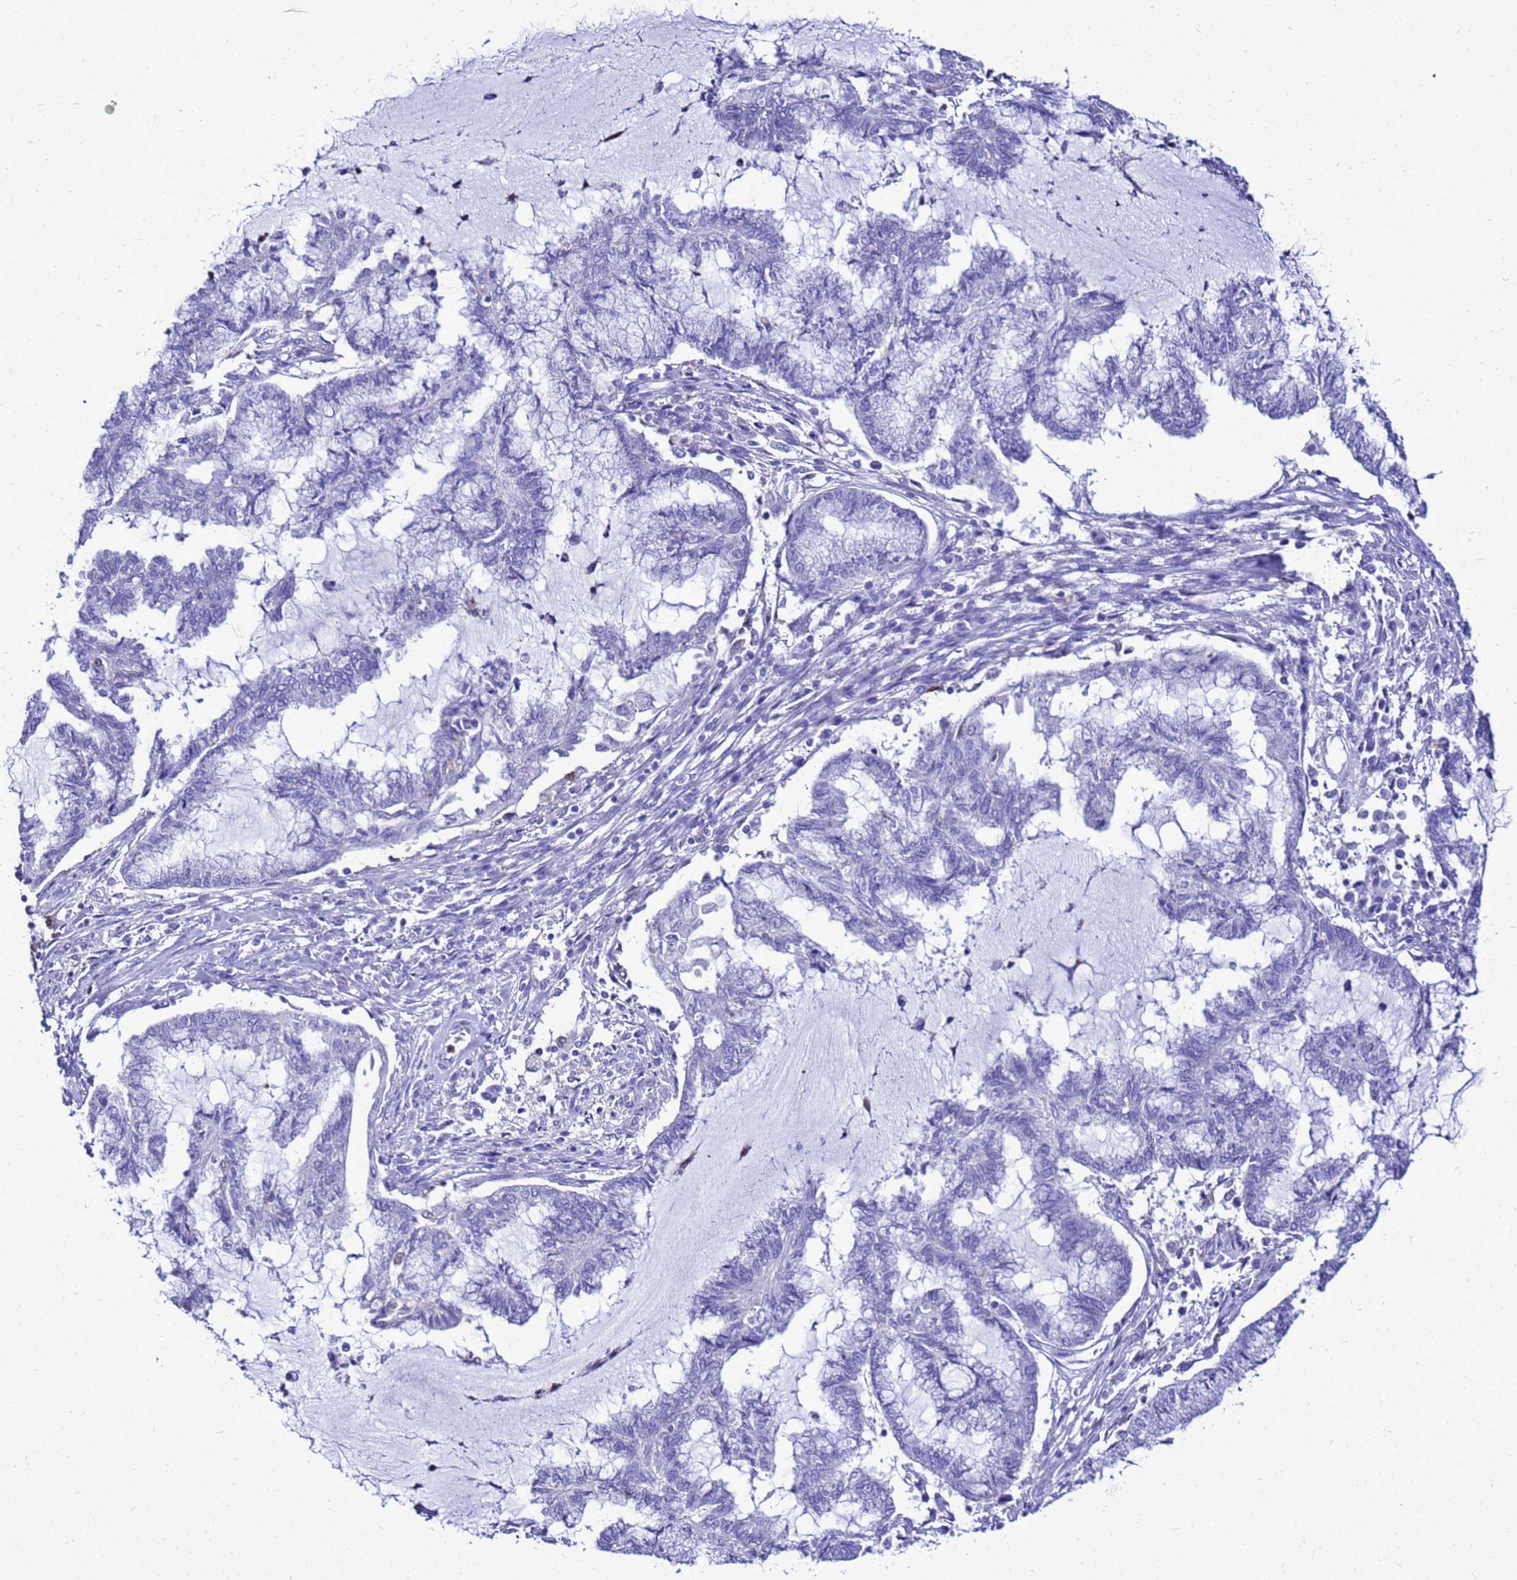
{"staining": {"intensity": "negative", "quantity": "none", "location": "none"}, "tissue": "endometrial cancer", "cell_type": "Tumor cells", "image_type": "cancer", "snomed": [{"axis": "morphology", "description": "Adenocarcinoma, NOS"}, {"axis": "topography", "description": "Endometrium"}], "caption": "Immunohistochemistry histopathology image of human endometrial adenocarcinoma stained for a protein (brown), which shows no expression in tumor cells. (DAB immunohistochemistry, high magnification).", "gene": "CSTA", "patient": {"sex": "female", "age": 86}}